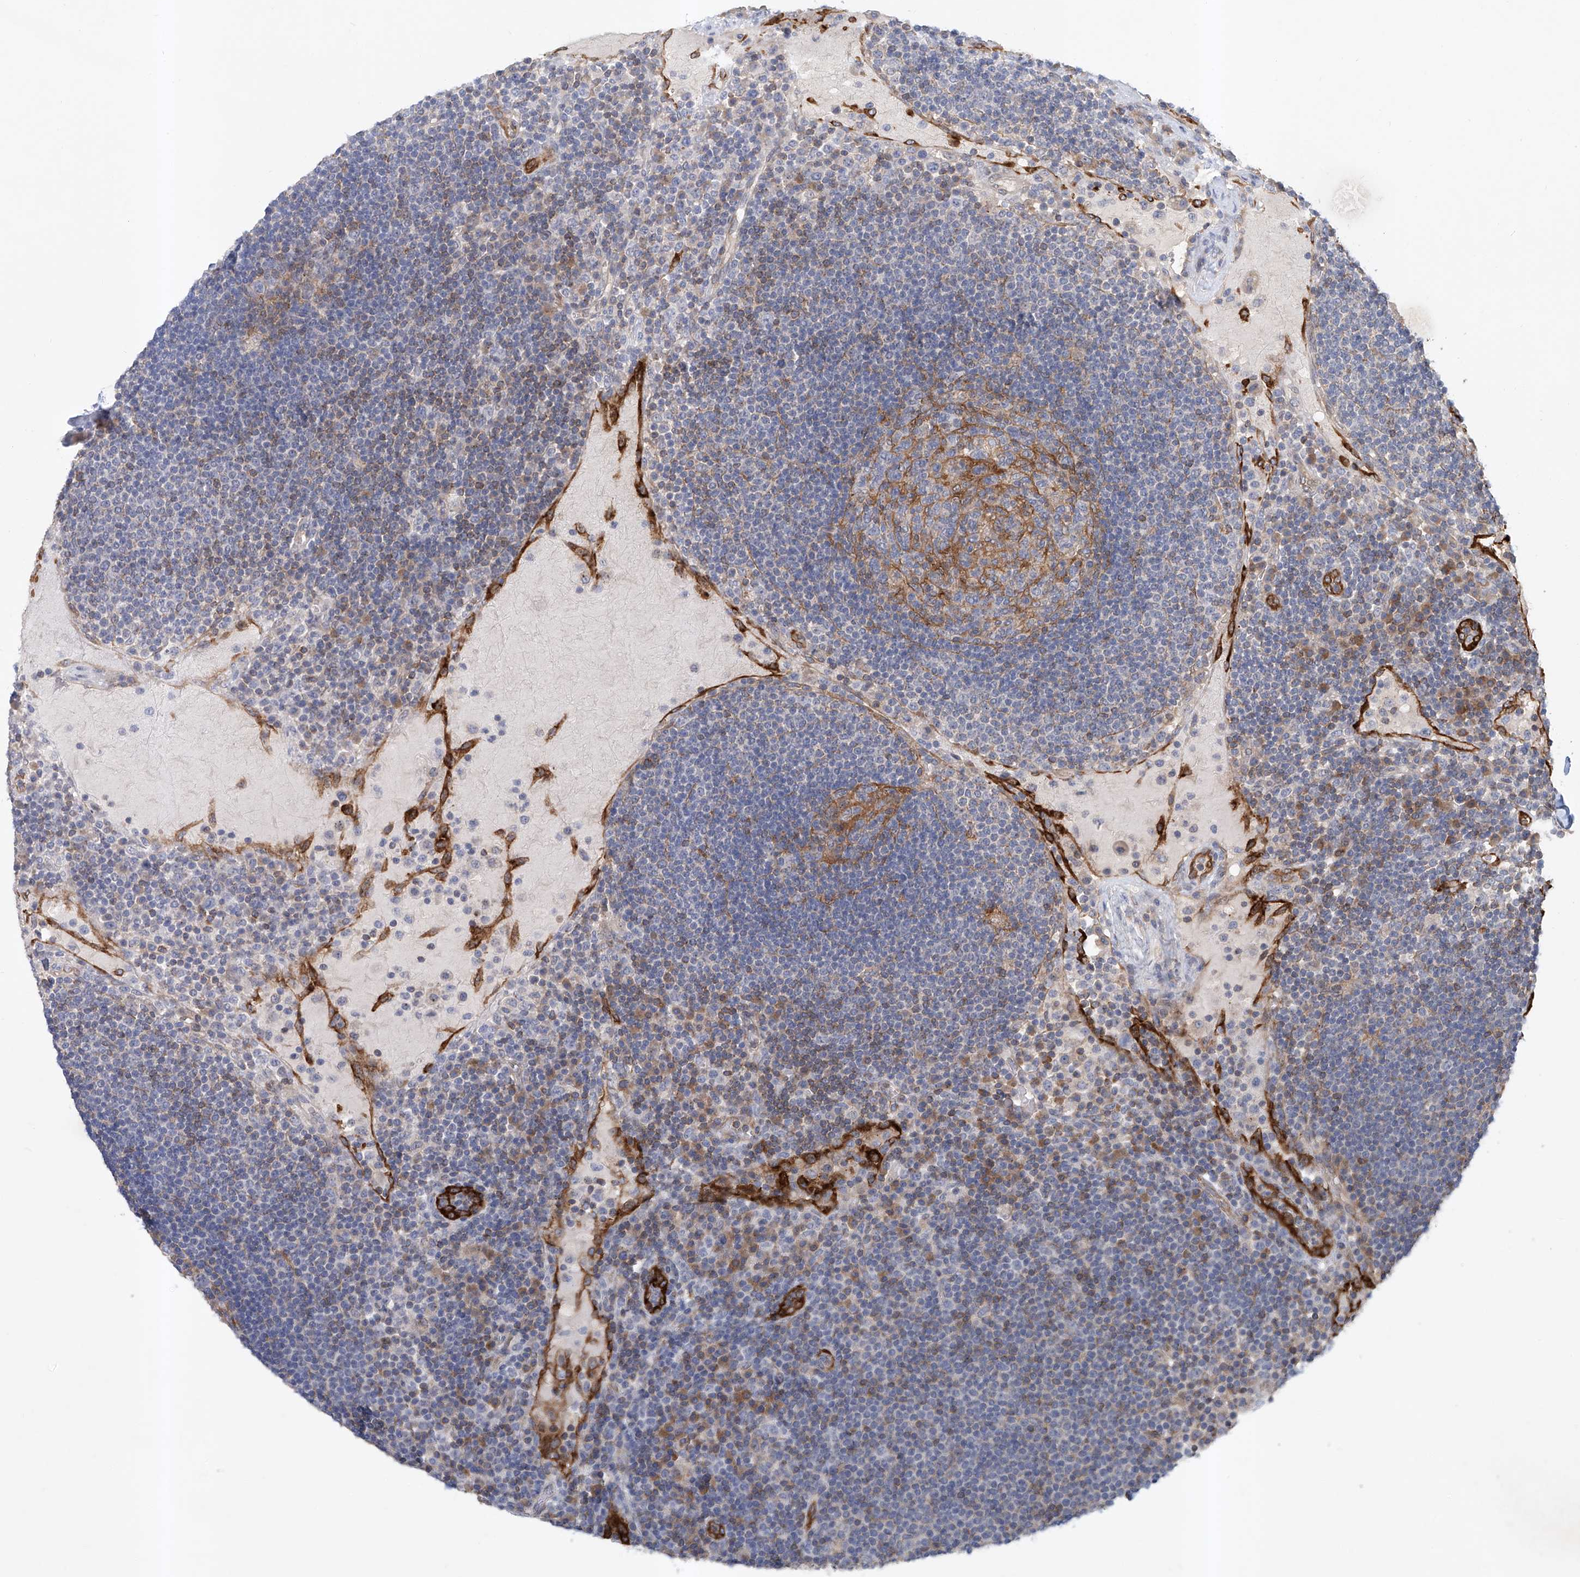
{"staining": {"intensity": "moderate", "quantity": ">75%", "location": "cytoplasmic/membranous"}, "tissue": "lymph node", "cell_type": "Germinal center cells", "image_type": "normal", "snomed": [{"axis": "morphology", "description": "Normal tissue, NOS"}, {"axis": "topography", "description": "Lymph node"}], "caption": "Immunohistochemical staining of unremarkable lymph node exhibits medium levels of moderate cytoplasmic/membranous staining in approximately >75% of germinal center cells. Immunohistochemistry stains the protein of interest in brown and the nuclei are stained blue.", "gene": "CARMIL1", "patient": {"sex": "female", "age": 53}}